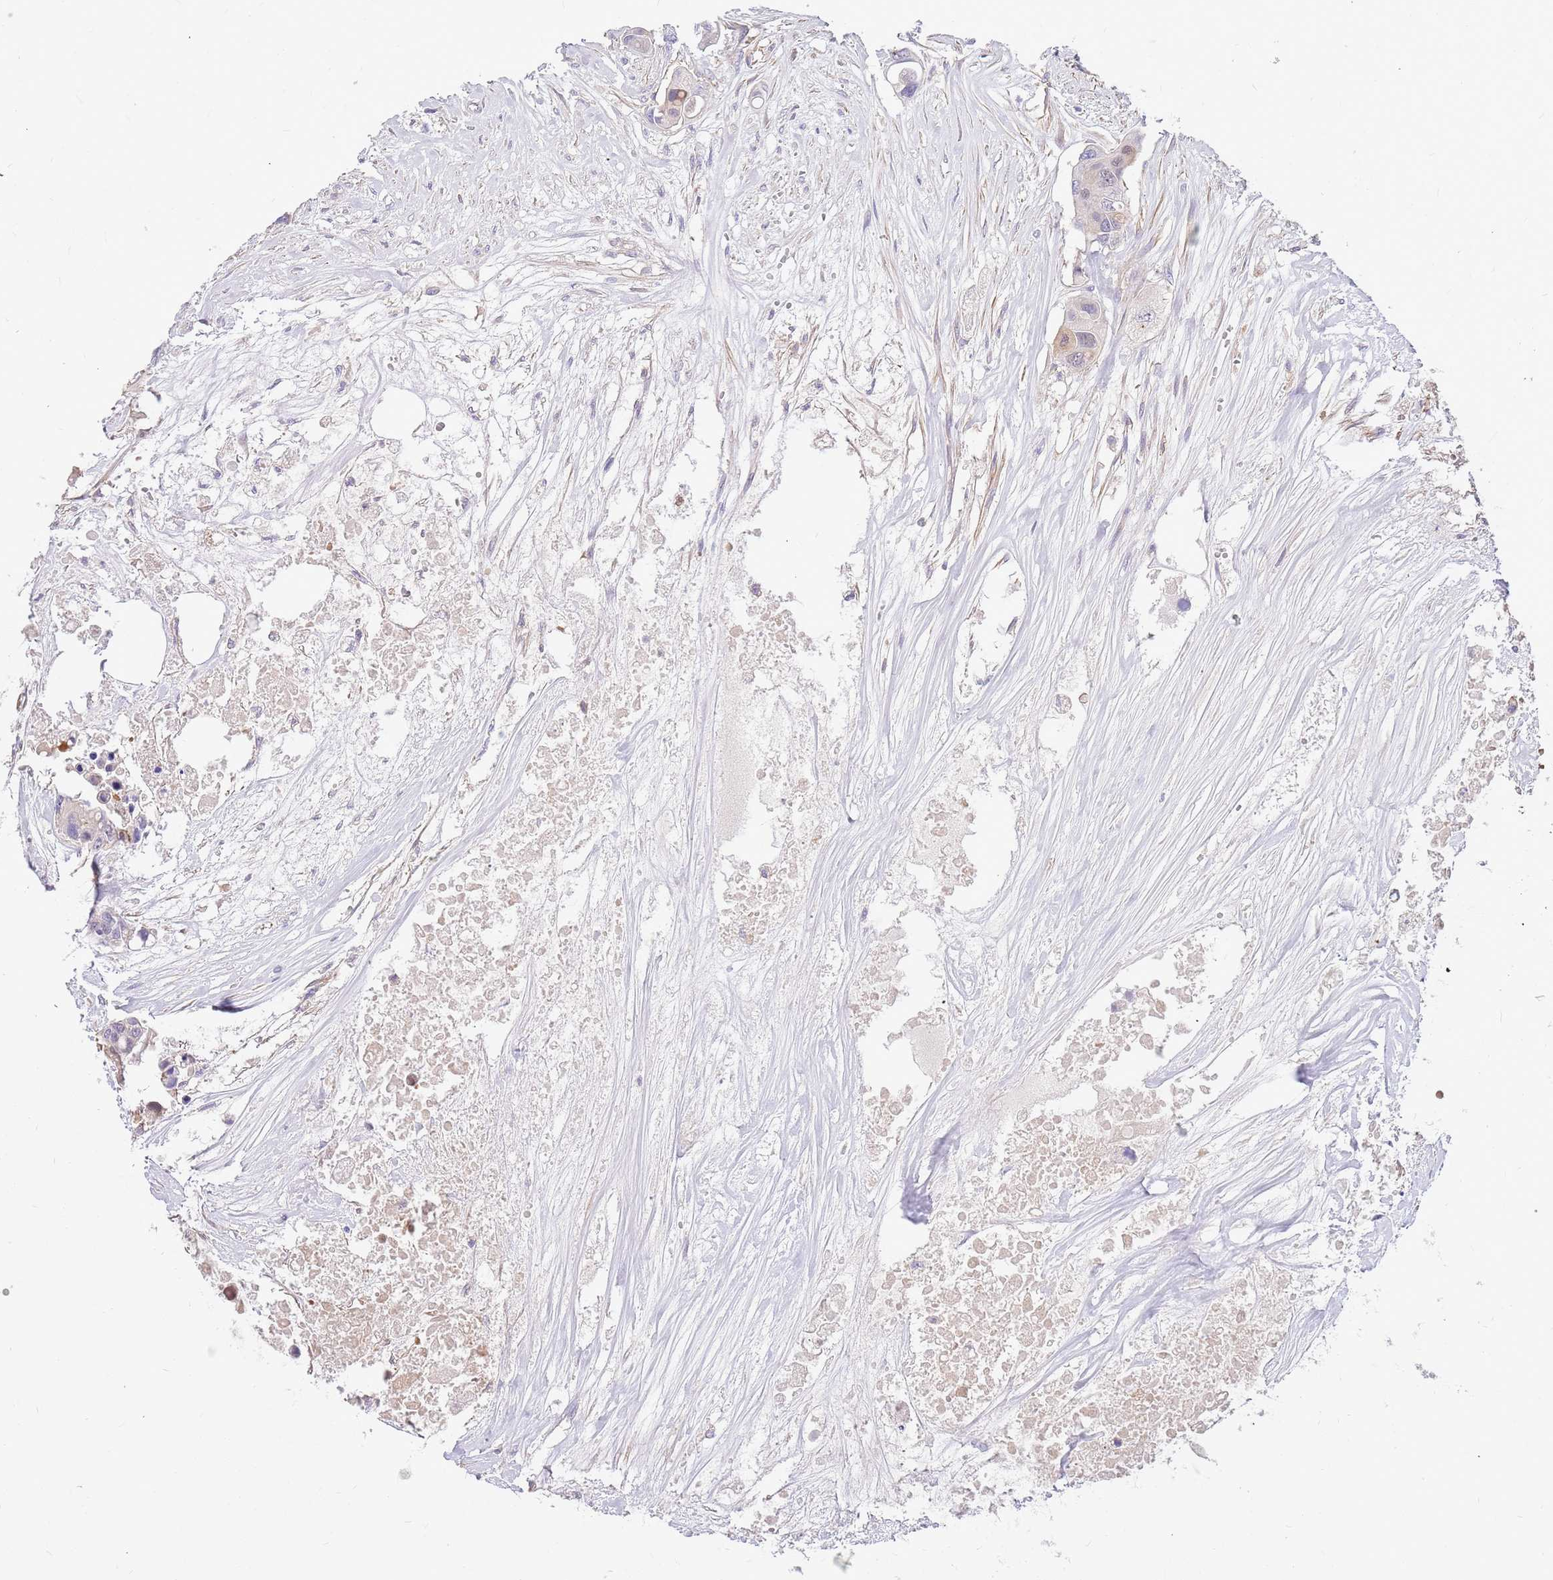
{"staining": {"intensity": "moderate", "quantity": "<25%", "location": "cytoplasmic/membranous,nuclear"}, "tissue": "colorectal cancer", "cell_type": "Tumor cells", "image_type": "cancer", "snomed": [{"axis": "morphology", "description": "Adenocarcinoma, NOS"}, {"axis": "topography", "description": "Colon"}], "caption": "Human adenocarcinoma (colorectal) stained with a brown dye exhibits moderate cytoplasmic/membranous and nuclear positive staining in approximately <25% of tumor cells.", "gene": "MVD", "patient": {"sex": "male", "age": 77}}